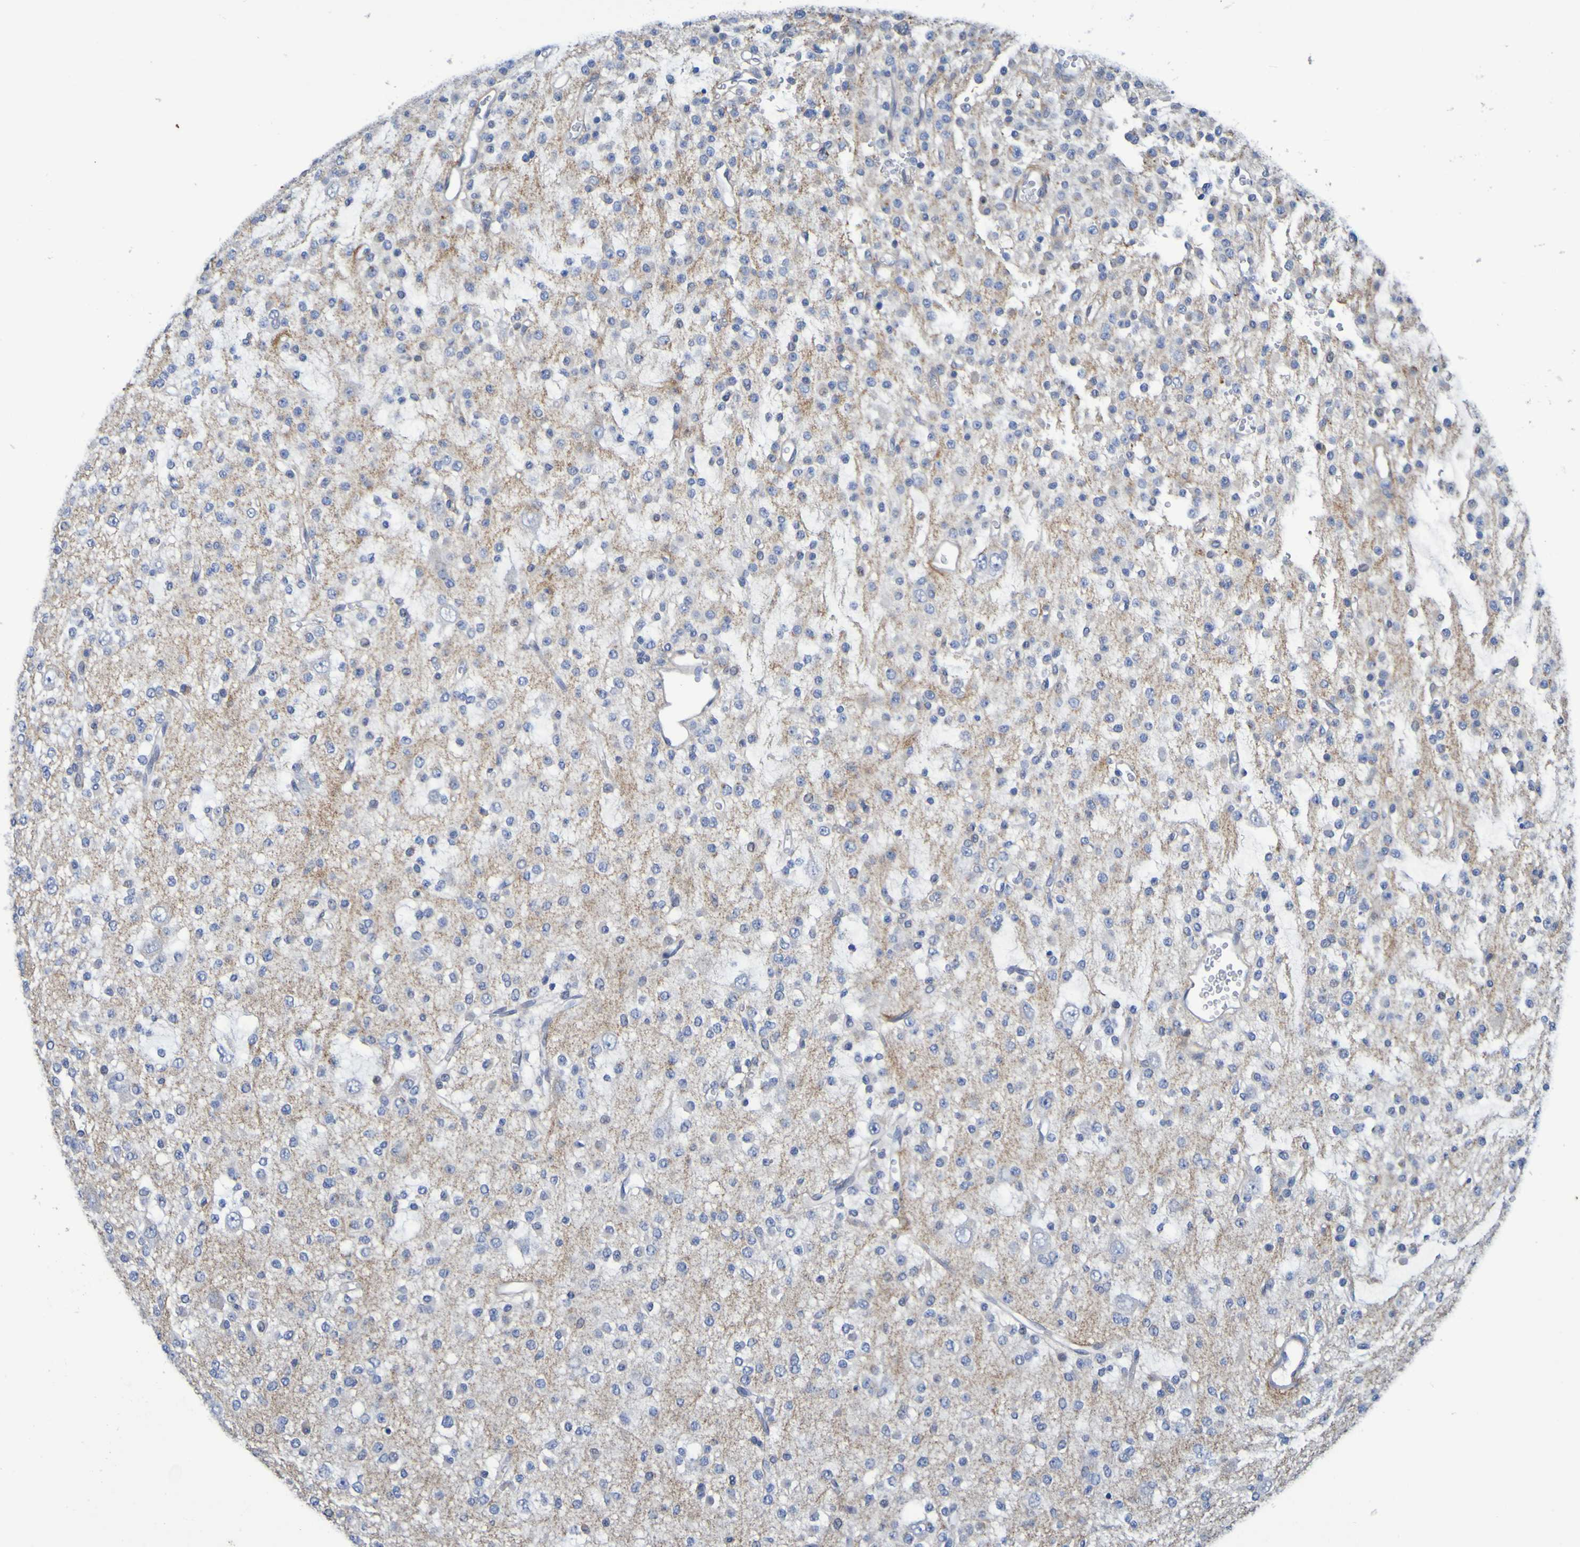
{"staining": {"intensity": "weak", "quantity": "<25%", "location": "cytoplasmic/membranous"}, "tissue": "glioma", "cell_type": "Tumor cells", "image_type": "cancer", "snomed": [{"axis": "morphology", "description": "Glioma, malignant, Low grade"}, {"axis": "topography", "description": "Brain"}], "caption": "Tumor cells are negative for protein expression in human malignant glioma (low-grade).", "gene": "C11orf24", "patient": {"sex": "male", "age": 38}}